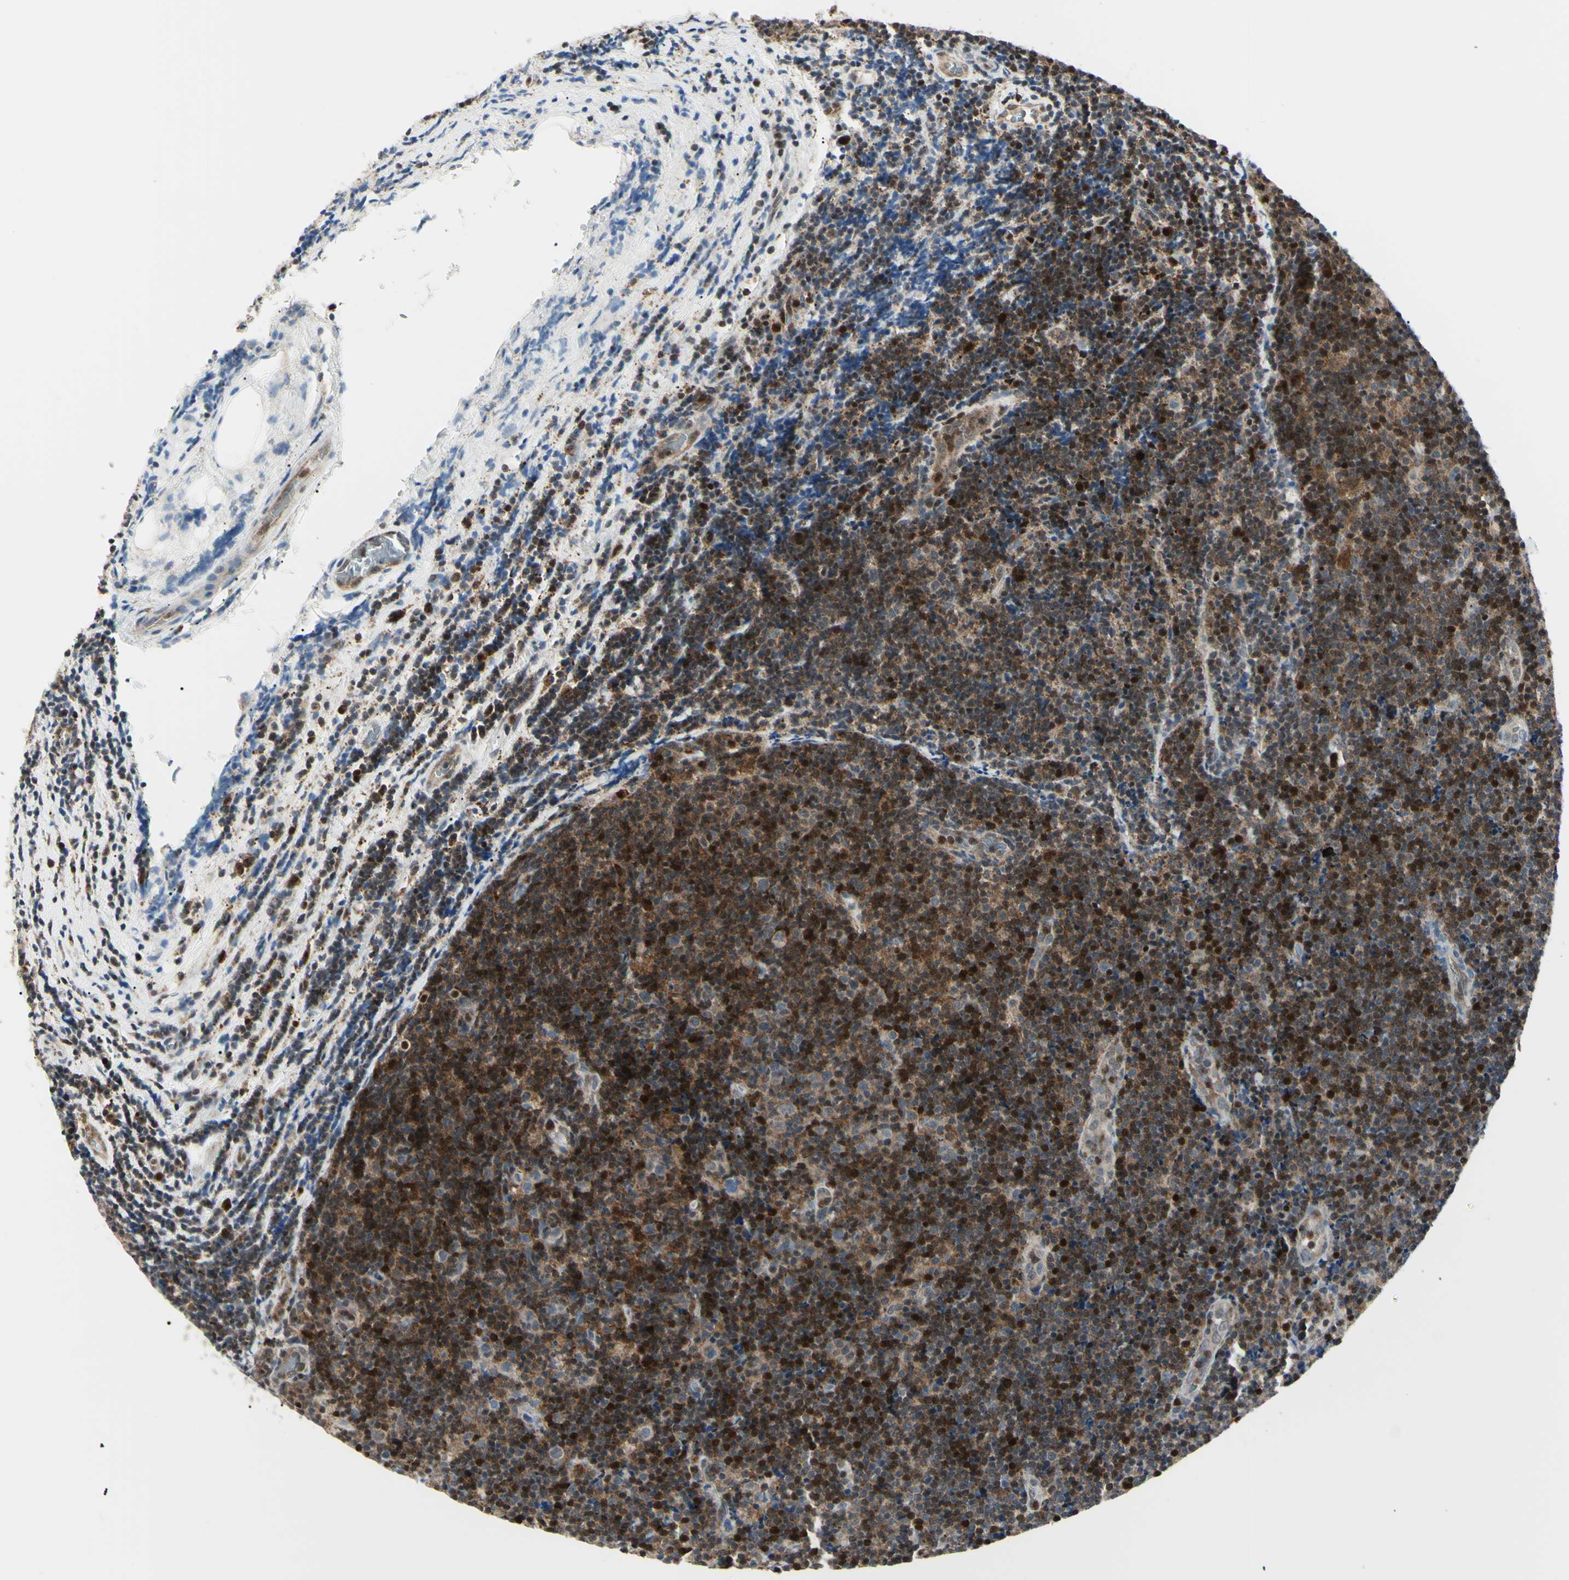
{"staining": {"intensity": "moderate", "quantity": ">75%", "location": "cytoplasmic/membranous,nuclear"}, "tissue": "lymphoma", "cell_type": "Tumor cells", "image_type": "cancer", "snomed": [{"axis": "morphology", "description": "Malignant lymphoma, non-Hodgkin's type, Low grade"}, {"axis": "topography", "description": "Lymph node"}], "caption": "Protein staining shows moderate cytoplasmic/membranous and nuclear staining in about >75% of tumor cells in low-grade malignant lymphoma, non-Hodgkin's type.", "gene": "PGK1", "patient": {"sex": "male", "age": 83}}